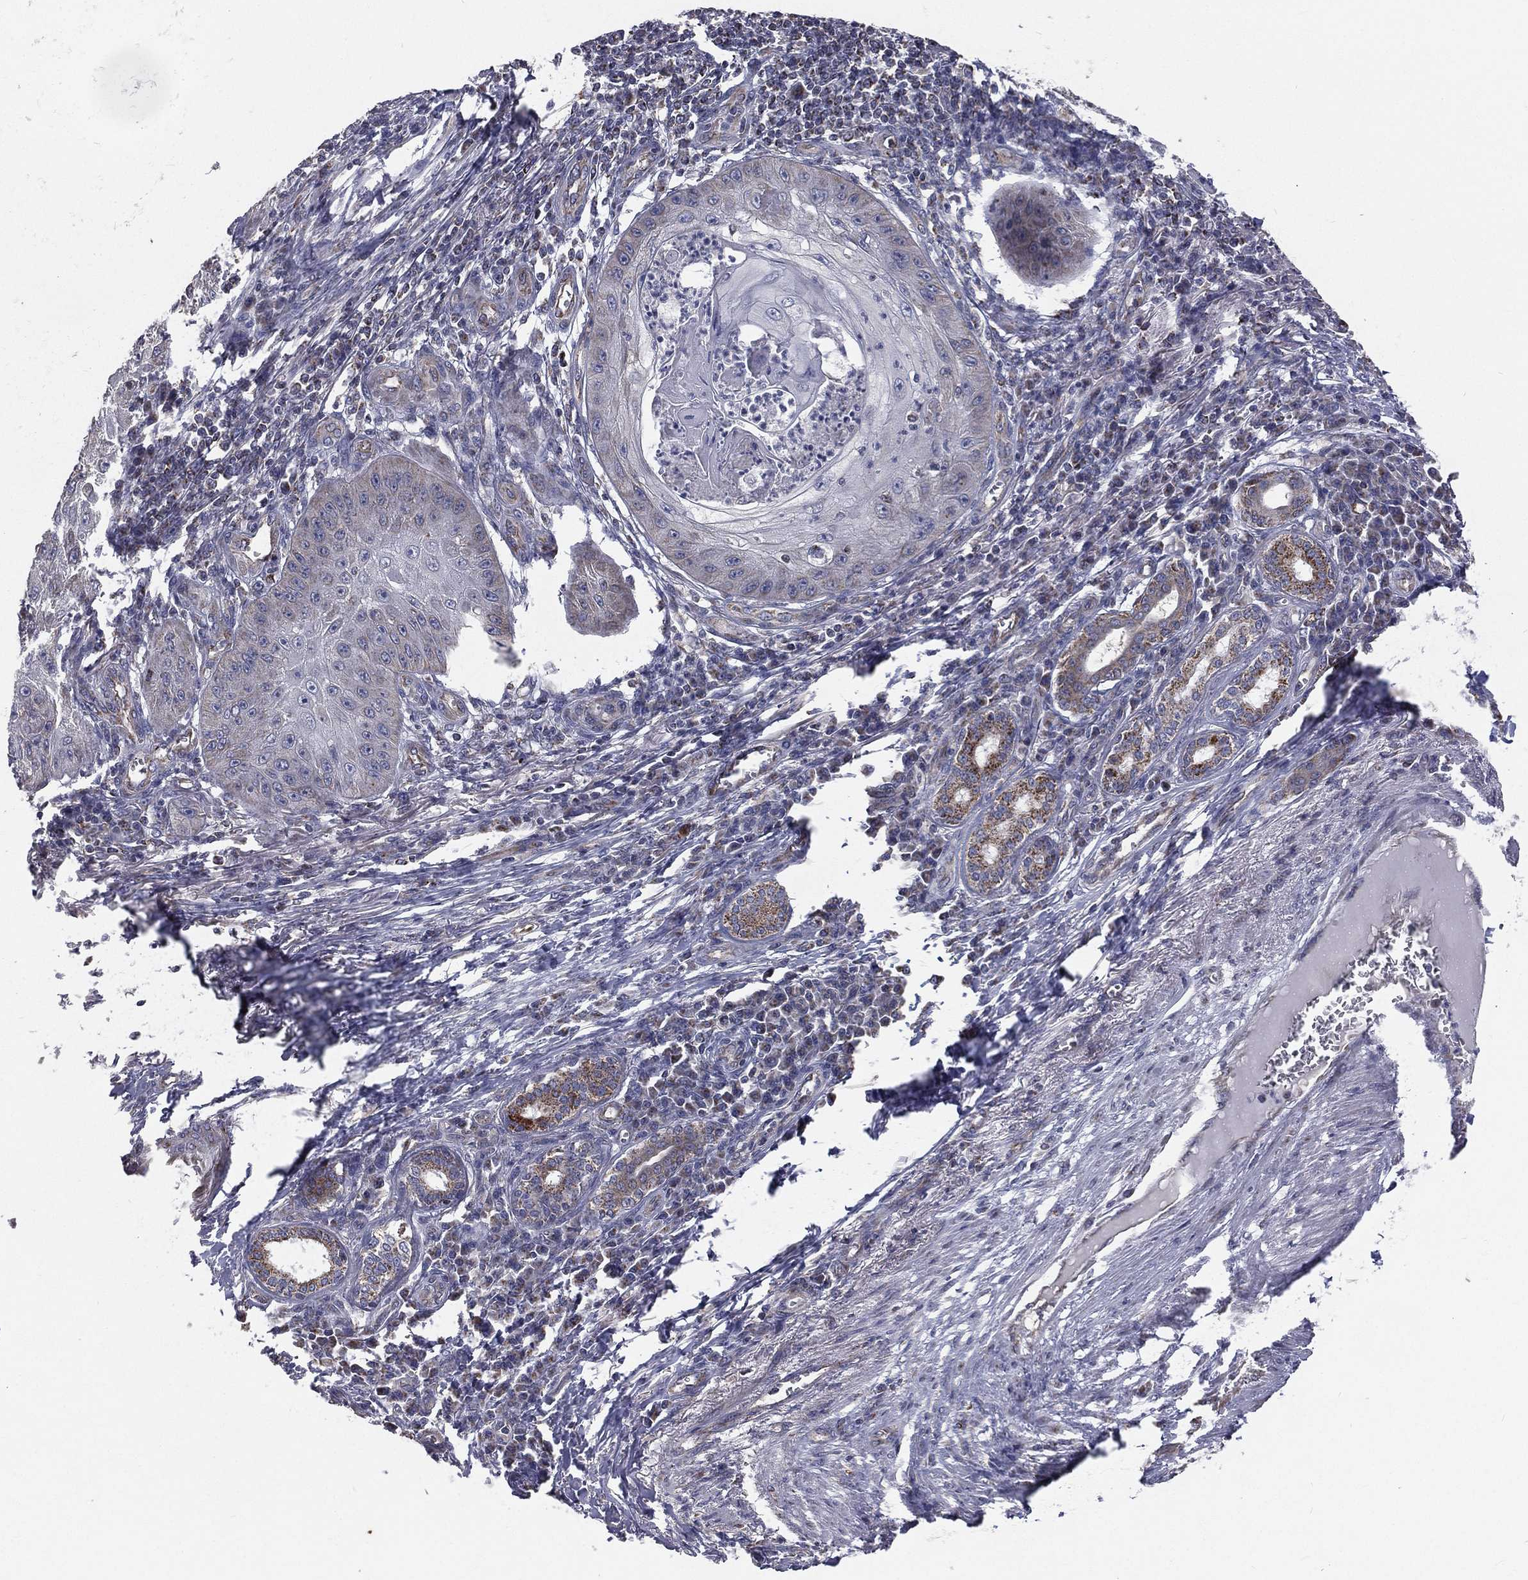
{"staining": {"intensity": "moderate", "quantity": "<25%", "location": "cytoplasmic/membranous"}, "tissue": "skin cancer", "cell_type": "Tumor cells", "image_type": "cancer", "snomed": [{"axis": "morphology", "description": "Squamous cell carcinoma, NOS"}, {"axis": "topography", "description": "Skin"}], "caption": "Skin cancer (squamous cell carcinoma) was stained to show a protein in brown. There is low levels of moderate cytoplasmic/membranous positivity in about <25% of tumor cells.", "gene": "HADH", "patient": {"sex": "male", "age": 70}}